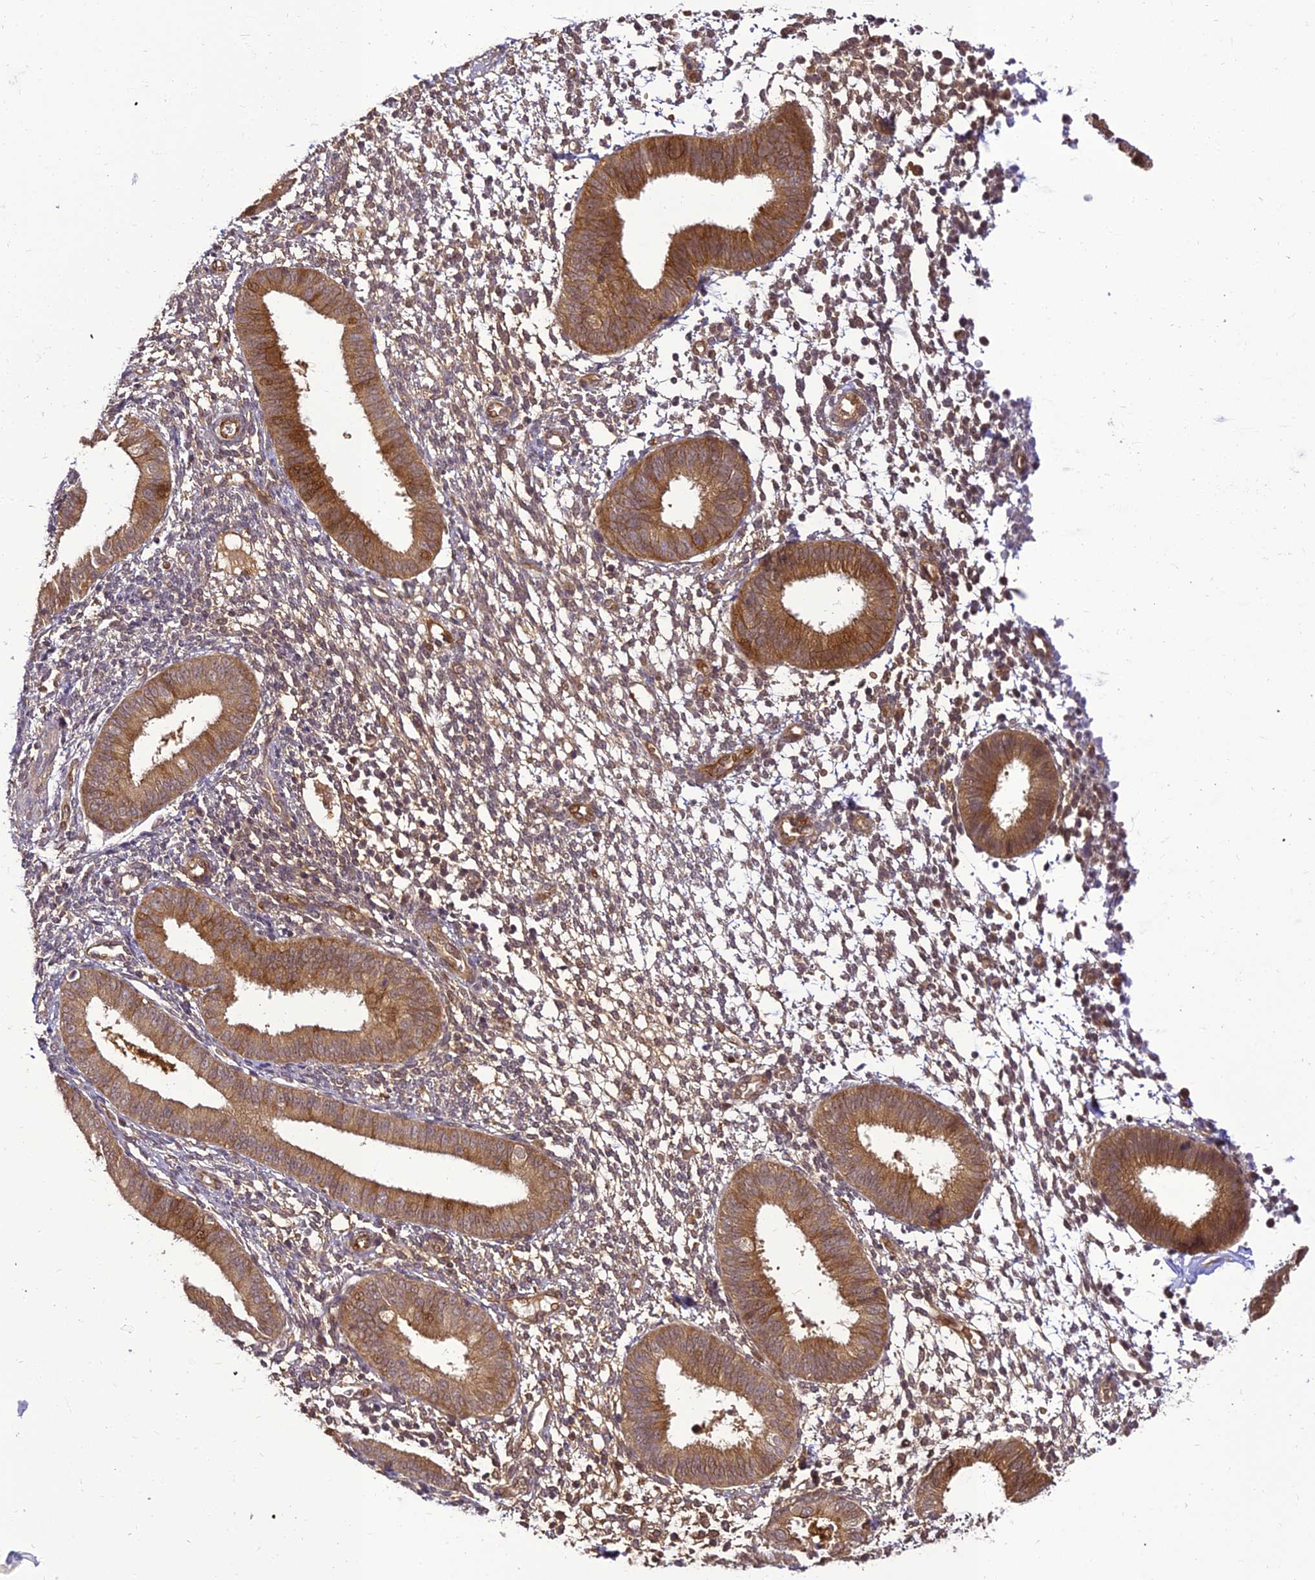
{"staining": {"intensity": "moderate", "quantity": "25%-75%", "location": "cytoplasmic/membranous"}, "tissue": "endometrium", "cell_type": "Cells in endometrial stroma", "image_type": "normal", "snomed": [{"axis": "morphology", "description": "Normal tissue, NOS"}, {"axis": "topography", "description": "Uterus"}, {"axis": "topography", "description": "Endometrium"}], "caption": "Protein expression analysis of benign human endometrium reveals moderate cytoplasmic/membranous expression in approximately 25%-75% of cells in endometrial stroma. (DAB IHC with brightfield microscopy, high magnification).", "gene": "BCDIN3D", "patient": {"sex": "female", "age": 48}}